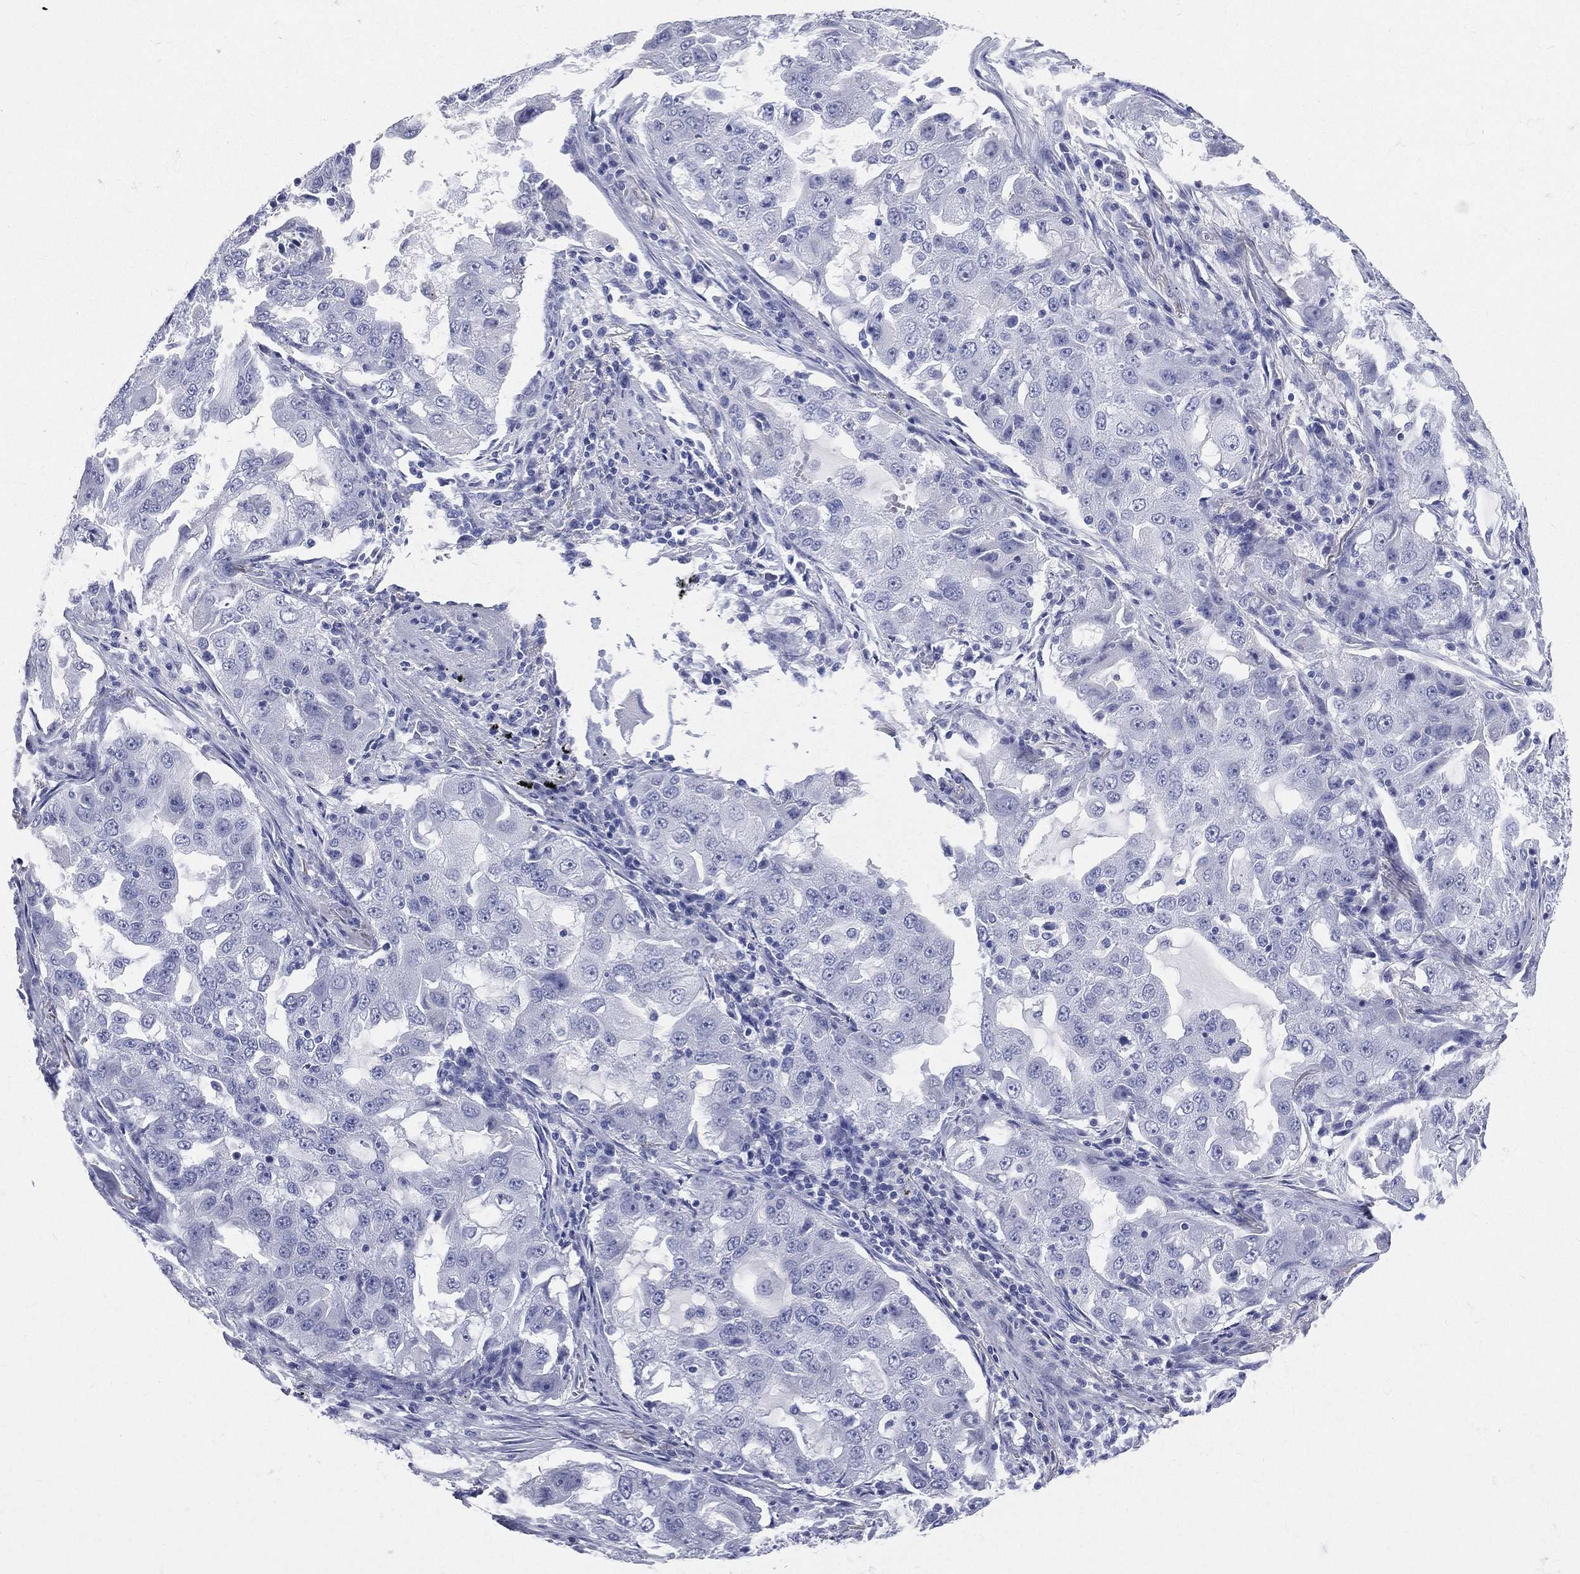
{"staining": {"intensity": "negative", "quantity": "none", "location": "none"}, "tissue": "lung cancer", "cell_type": "Tumor cells", "image_type": "cancer", "snomed": [{"axis": "morphology", "description": "Adenocarcinoma, NOS"}, {"axis": "topography", "description": "Lung"}], "caption": "High power microscopy micrograph of an IHC photomicrograph of lung adenocarcinoma, revealing no significant positivity in tumor cells.", "gene": "CYLC1", "patient": {"sex": "female", "age": 61}}